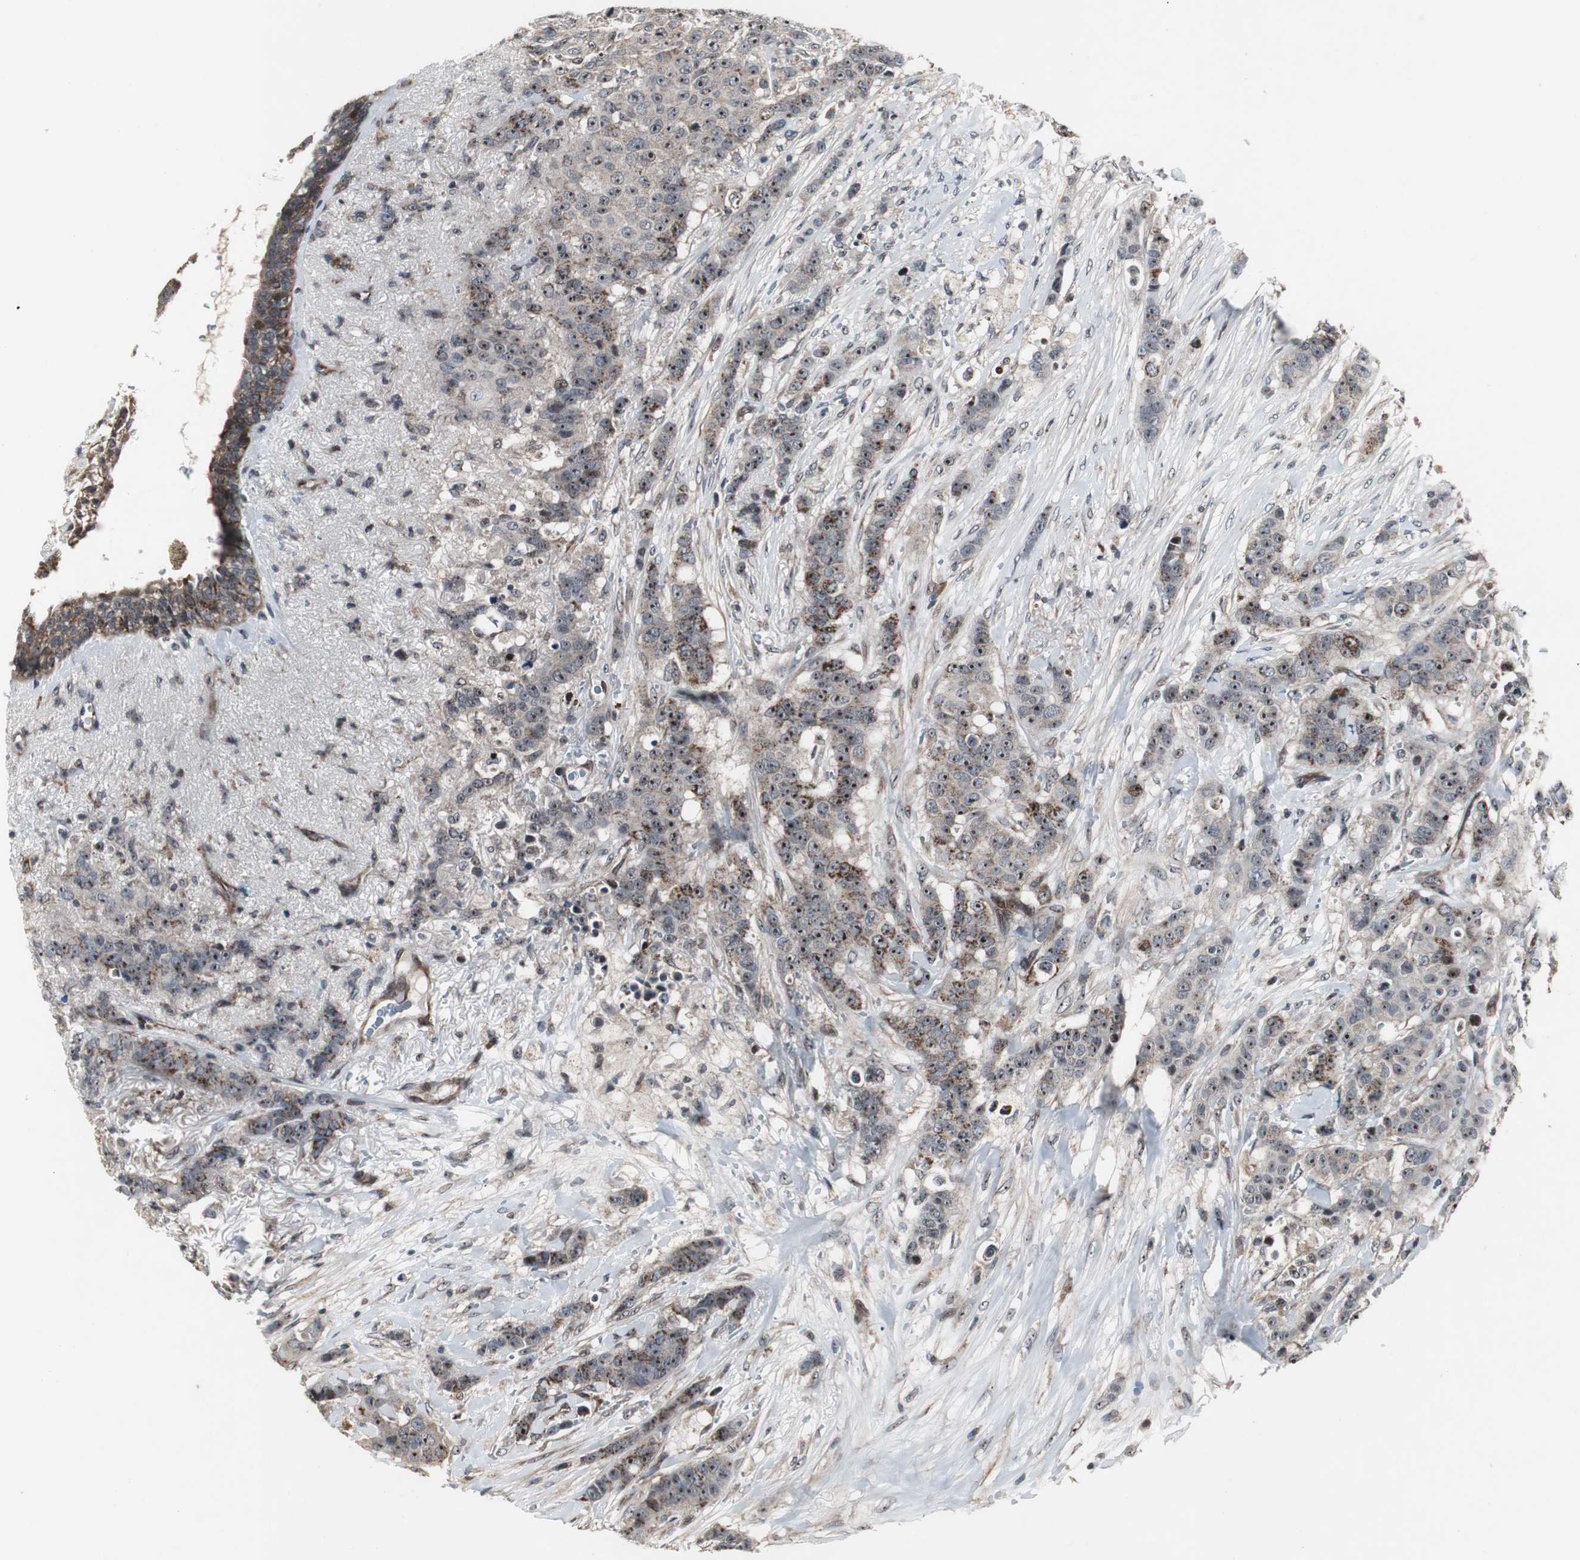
{"staining": {"intensity": "strong", "quantity": "25%-75%", "location": "cytoplasmic/membranous"}, "tissue": "breast cancer", "cell_type": "Tumor cells", "image_type": "cancer", "snomed": [{"axis": "morphology", "description": "Lobular carcinoma"}, {"axis": "topography", "description": "Breast"}], "caption": "Immunohistochemical staining of human breast lobular carcinoma demonstrates high levels of strong cytoplasmic/membranous staining in approximately 25%-75% of tumor cells. The protein of interest is shown in brown color, while the nuclei are stained blue.", "gene": "MRPL40", "patient": {"sex": "female", "age": 85}}